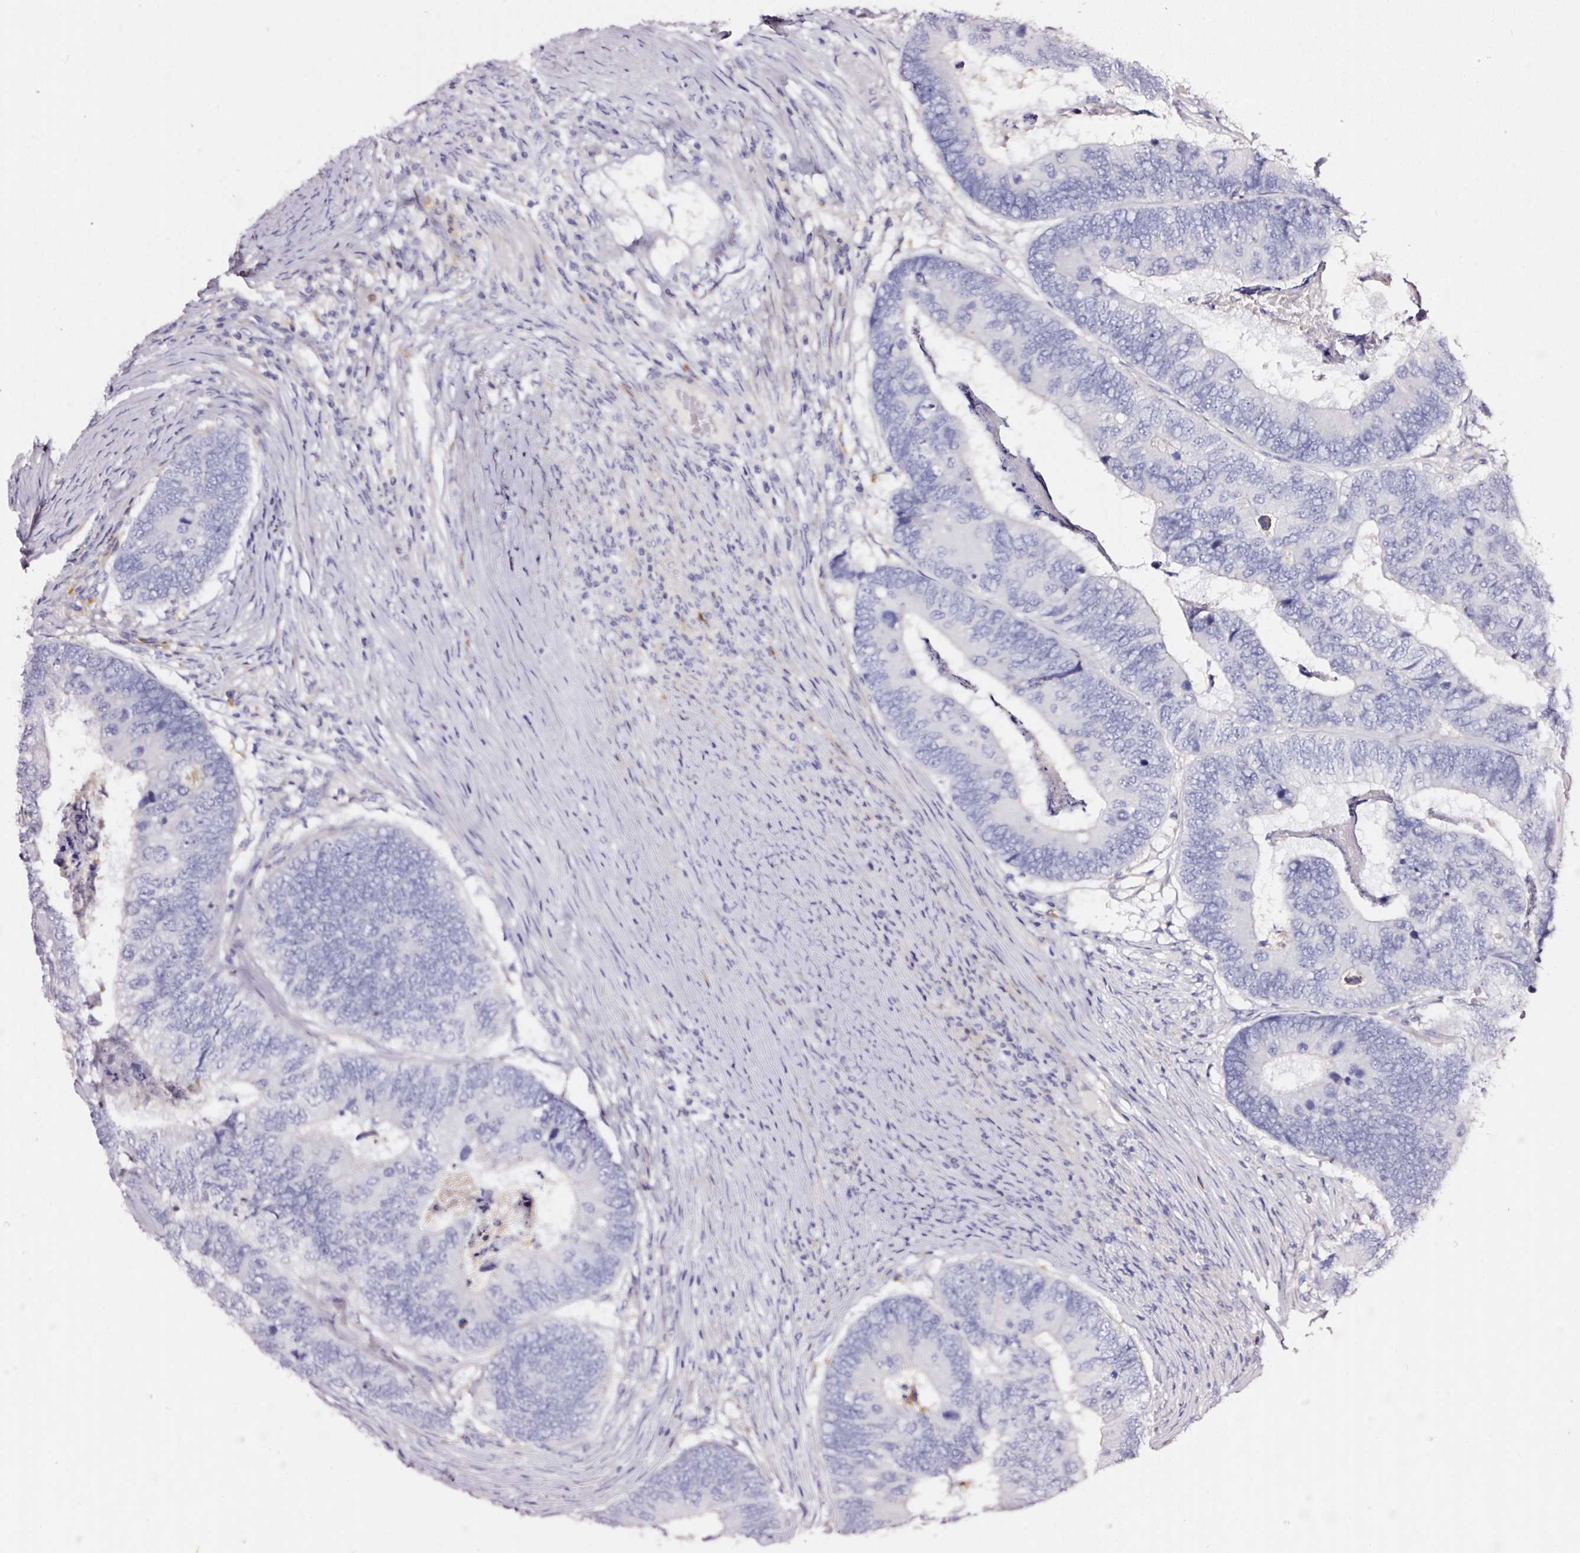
{"staining": {"intensity": "negative", "quantity": "none", "location": "none"}, "tissue": "colorectal cancer", "cell_type": "Tumor cells", "image_type": "cancer", "snomed": [{"axis": "morphology", "description": "Adenocarcinoma, NOS"}, {"axis": "topography", "description": "Colon"}], "caption": "Immunohistochemical staining of human colorectal cancer demonstrates no significant positivity in tumor cells.", "gene": "CYB561A3", "patient": {"sex": "female", "age": 67}}